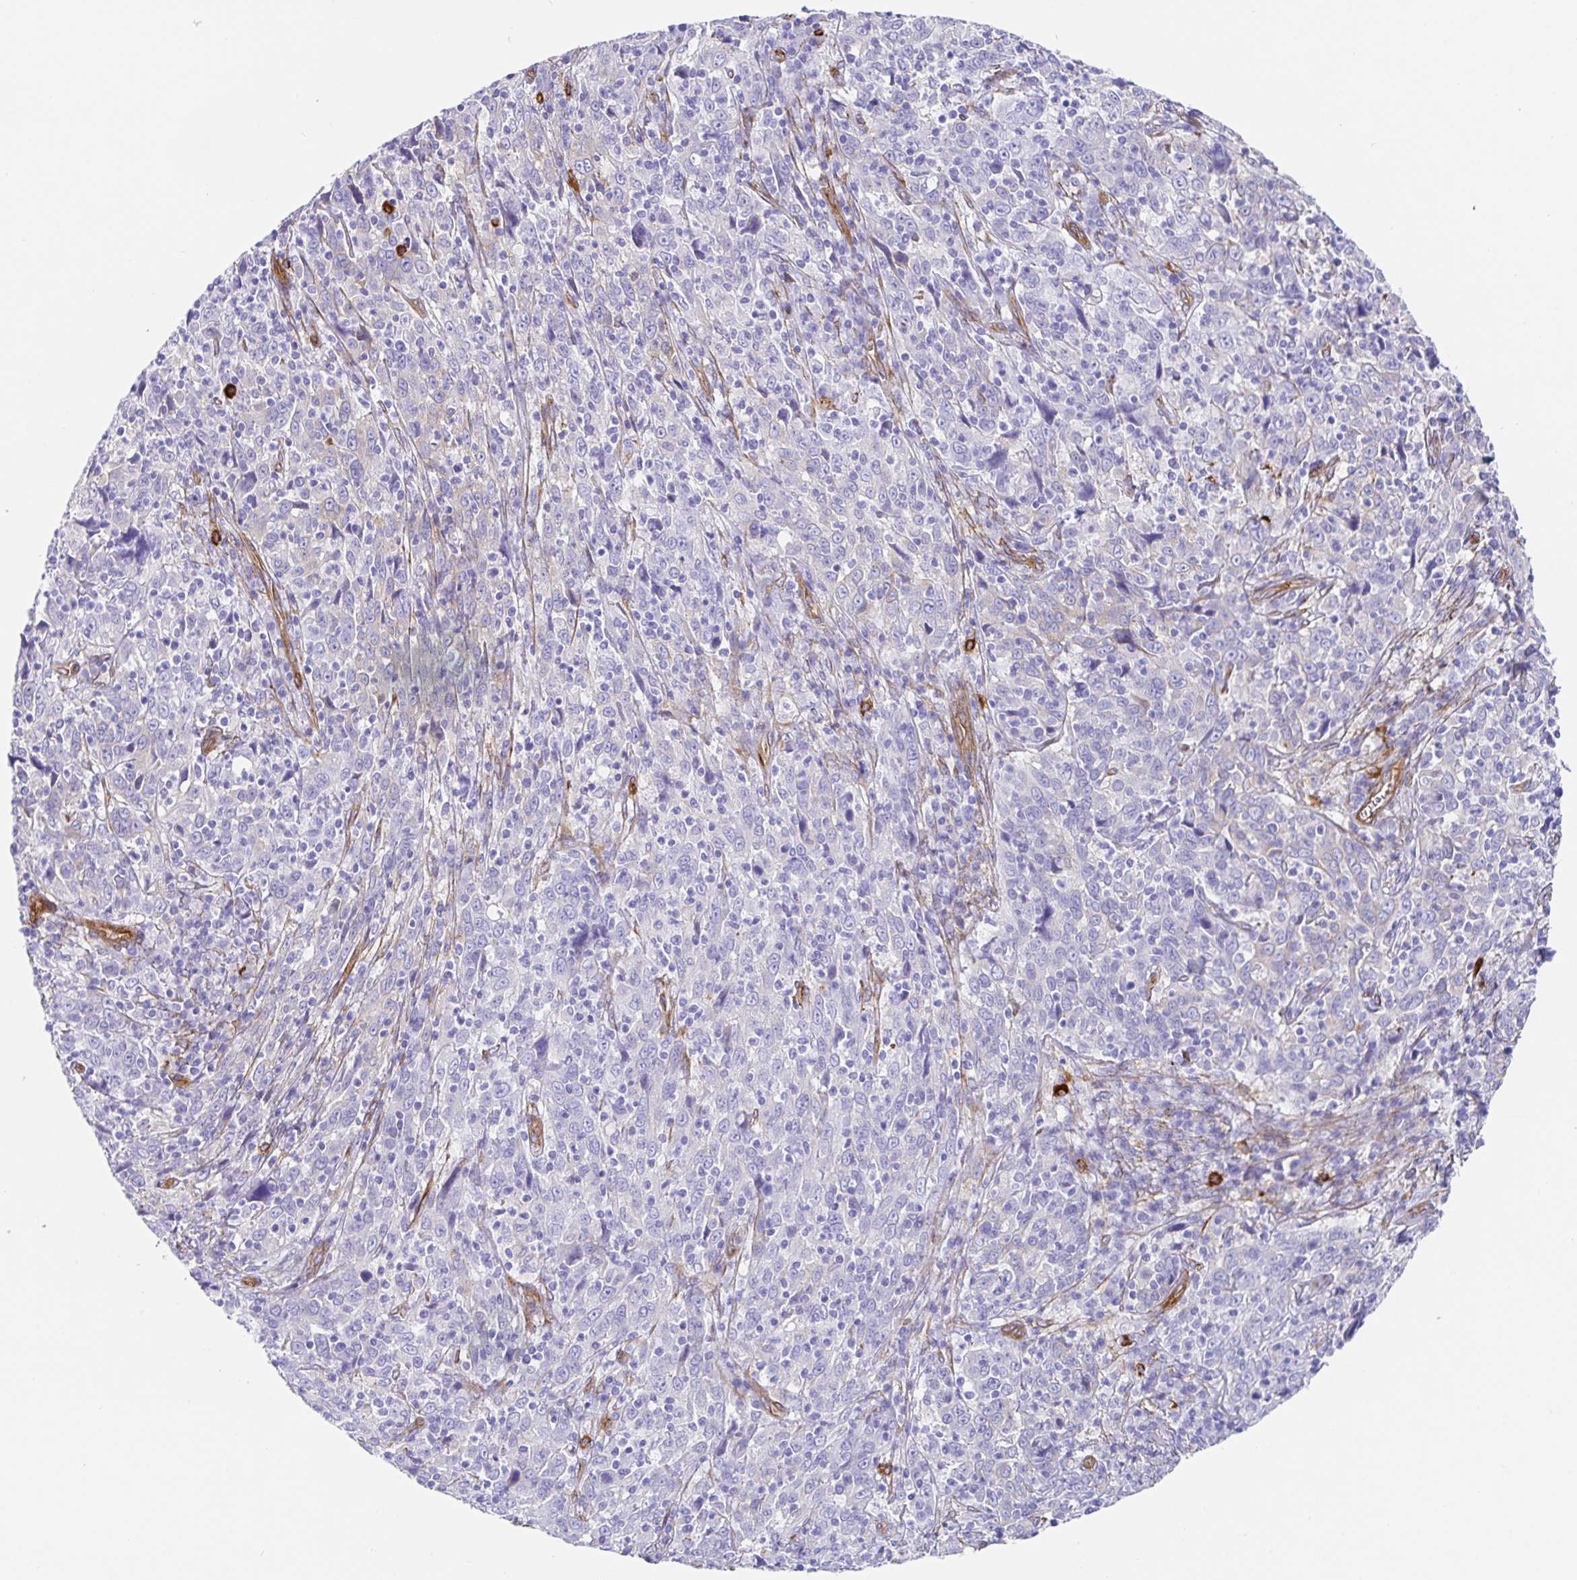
{"staining": {"intensity": "negative", "quantity": "none", "location": "none"}, "tissue": "cervical cancer", "cell_type": "Tumor cells", "image_type": "cancer", "snomed": [{"axis": "morphology", "description": "Squamous cell carcinoma, NOS"}, {"axis": "topography", "description": "Cervix"}], "caption": "The photomicrograph demonstrates no significant staining in tumor cells of cervical cancer (squamous cell carcinoma). (Stains: DAB (3,3'-diaminobenzidine) immunohistochemistry with hematoxylin counter stain, Microscopy: brightfield microscopy at high magnification).", "gene": "DOCK1", "patient": {"sex": "female", "age": 46}}